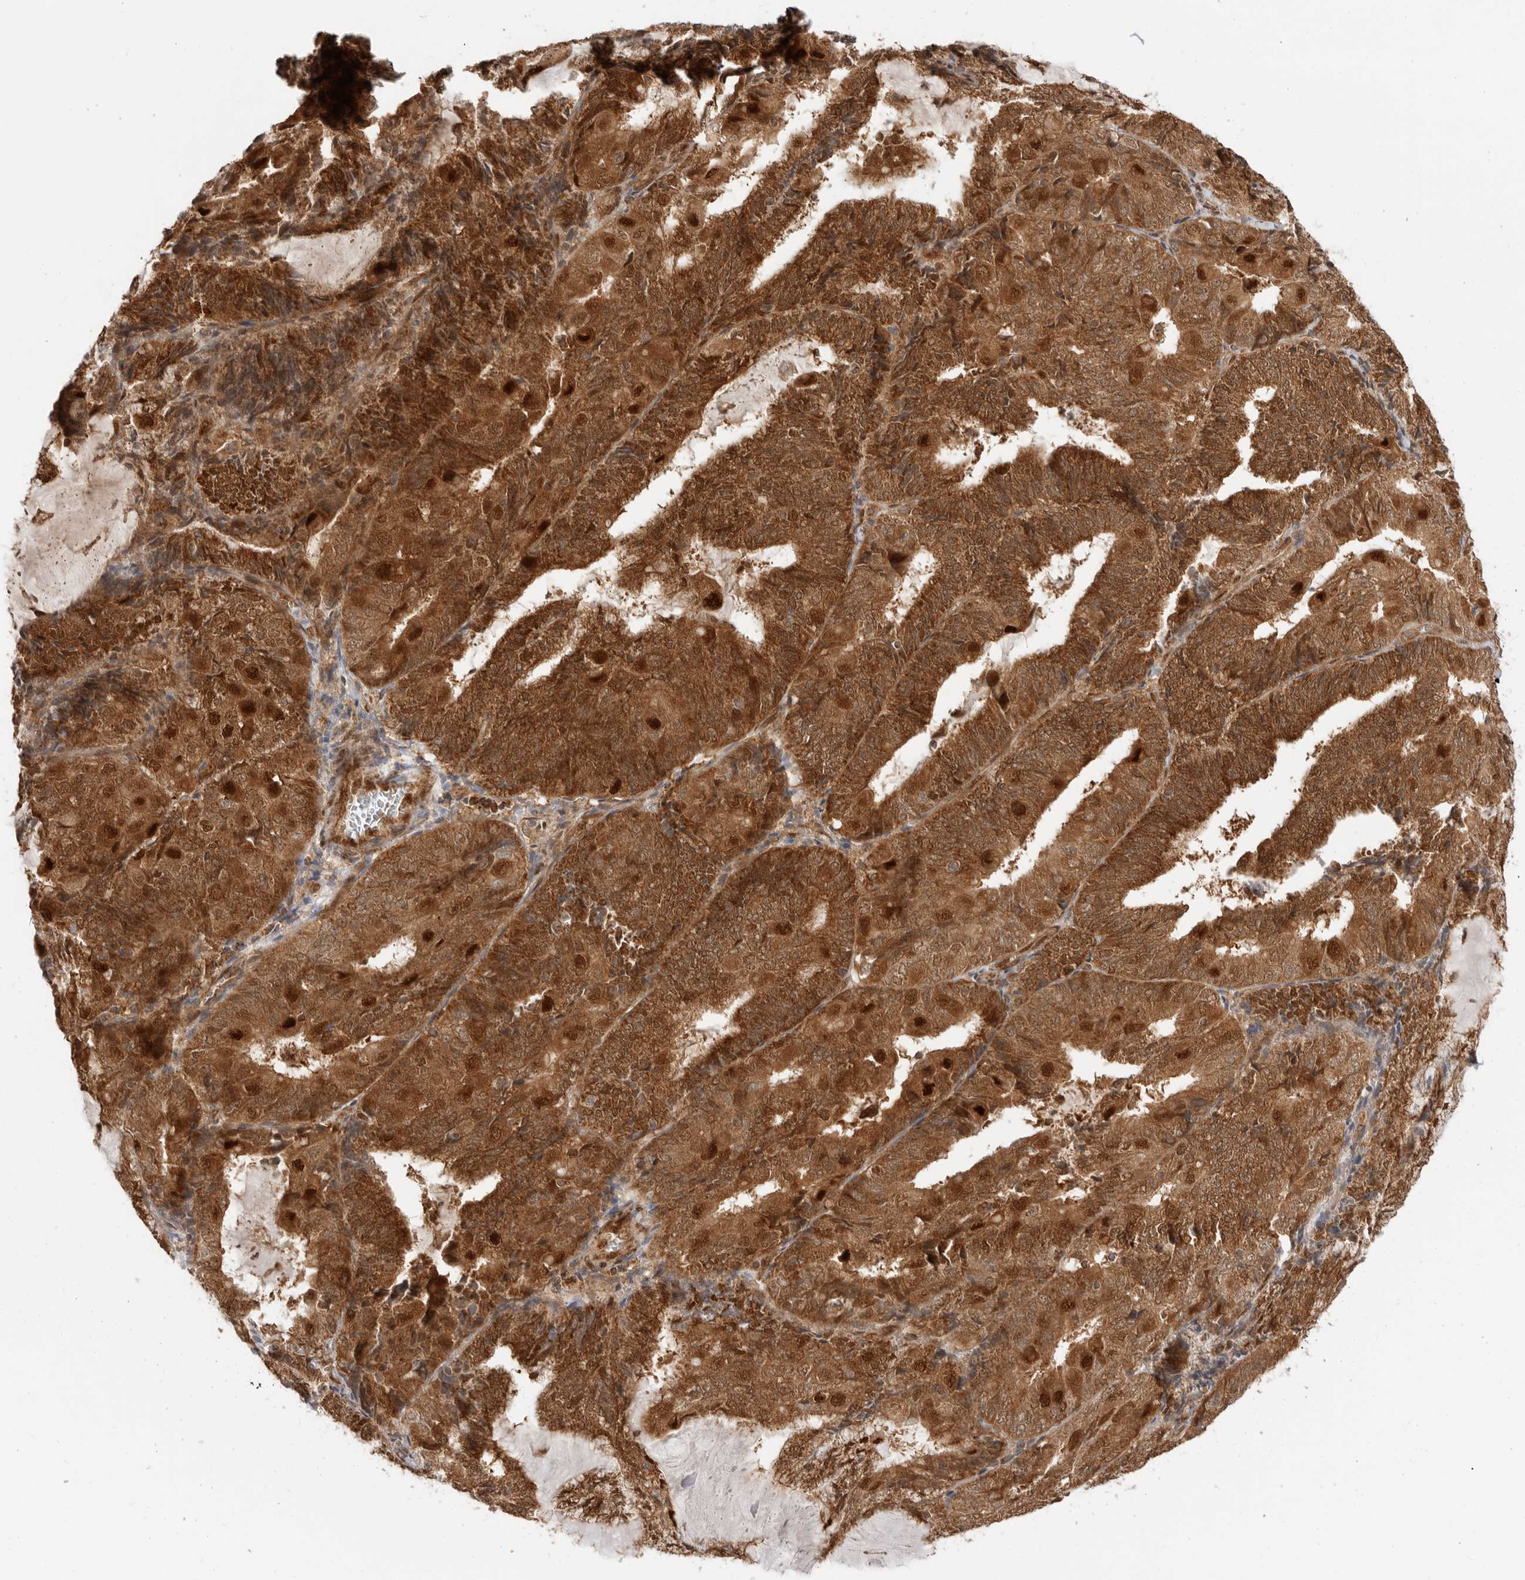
{"staining": {"intensity": "strong", "quantity": ">75%", "location": "cytoplasmic/membranous,nuclear"}, "tissue": "endometrial cancer", "cell_type": "Tumor cells", "image_type": "cancer", "snomed": [{"axis": "morphology", "description": "Adenocarcinoma, NOS"}, {"axis": "topography", "description": "Endometrium"}], "caption": "Brown immunohistochemical staining in endometrial adenocarcinoma displays strong cytoplasmic/membranous and nuclear staining in about >75% of tumor cells.", "gene": "DCAF8", "patient": {"sex": "female", "age": 81}}